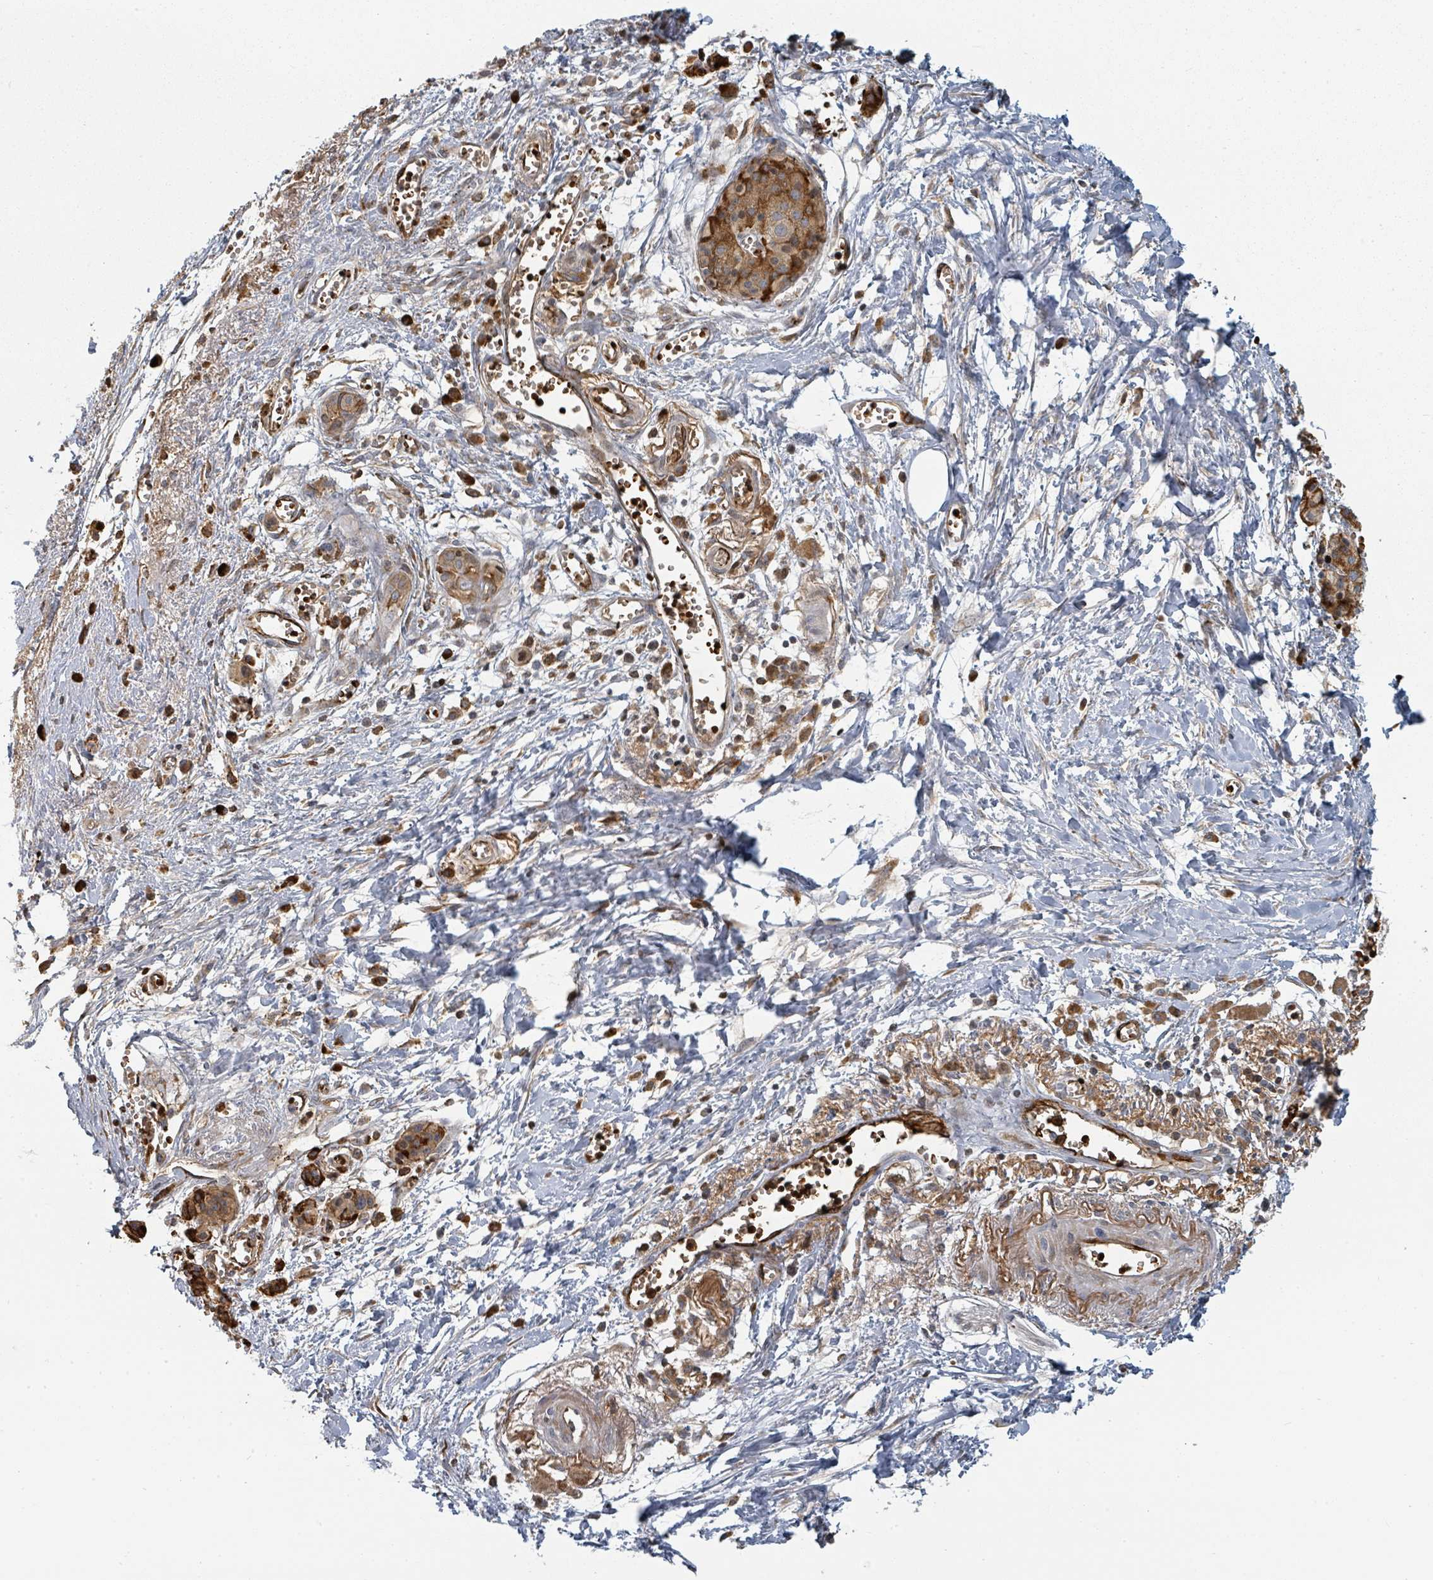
{"staining": {"intensity": "moderate", "quantity": ">75%", "location": "cytoplasmic/membranous"}, "tissue": "pancreatic cancer", "cell_type": "Tumor cells", "image_type": "cancer", "snomed": [{"axis": "morphology", "description": "Adenocarcinoma, NOS"}, {"axis": "topography", "description": "Pancreas"}], "caption": "IHC staining of pancreatic adenocarcinoma, which demonstrates medium levels of moderate cytoplasmic/membranous staining in about >75% of tumor cells indicating moderate cytoplasmic/membranous protein positivity. The staining was performed using DAB (3,3'-diaminobenzidine) (brown) for protein detection and nuclei were counterstained in hematoxylin (blue).", "gene": "TRPC4AP", "patient": {"sex": "male", "age": 71}}